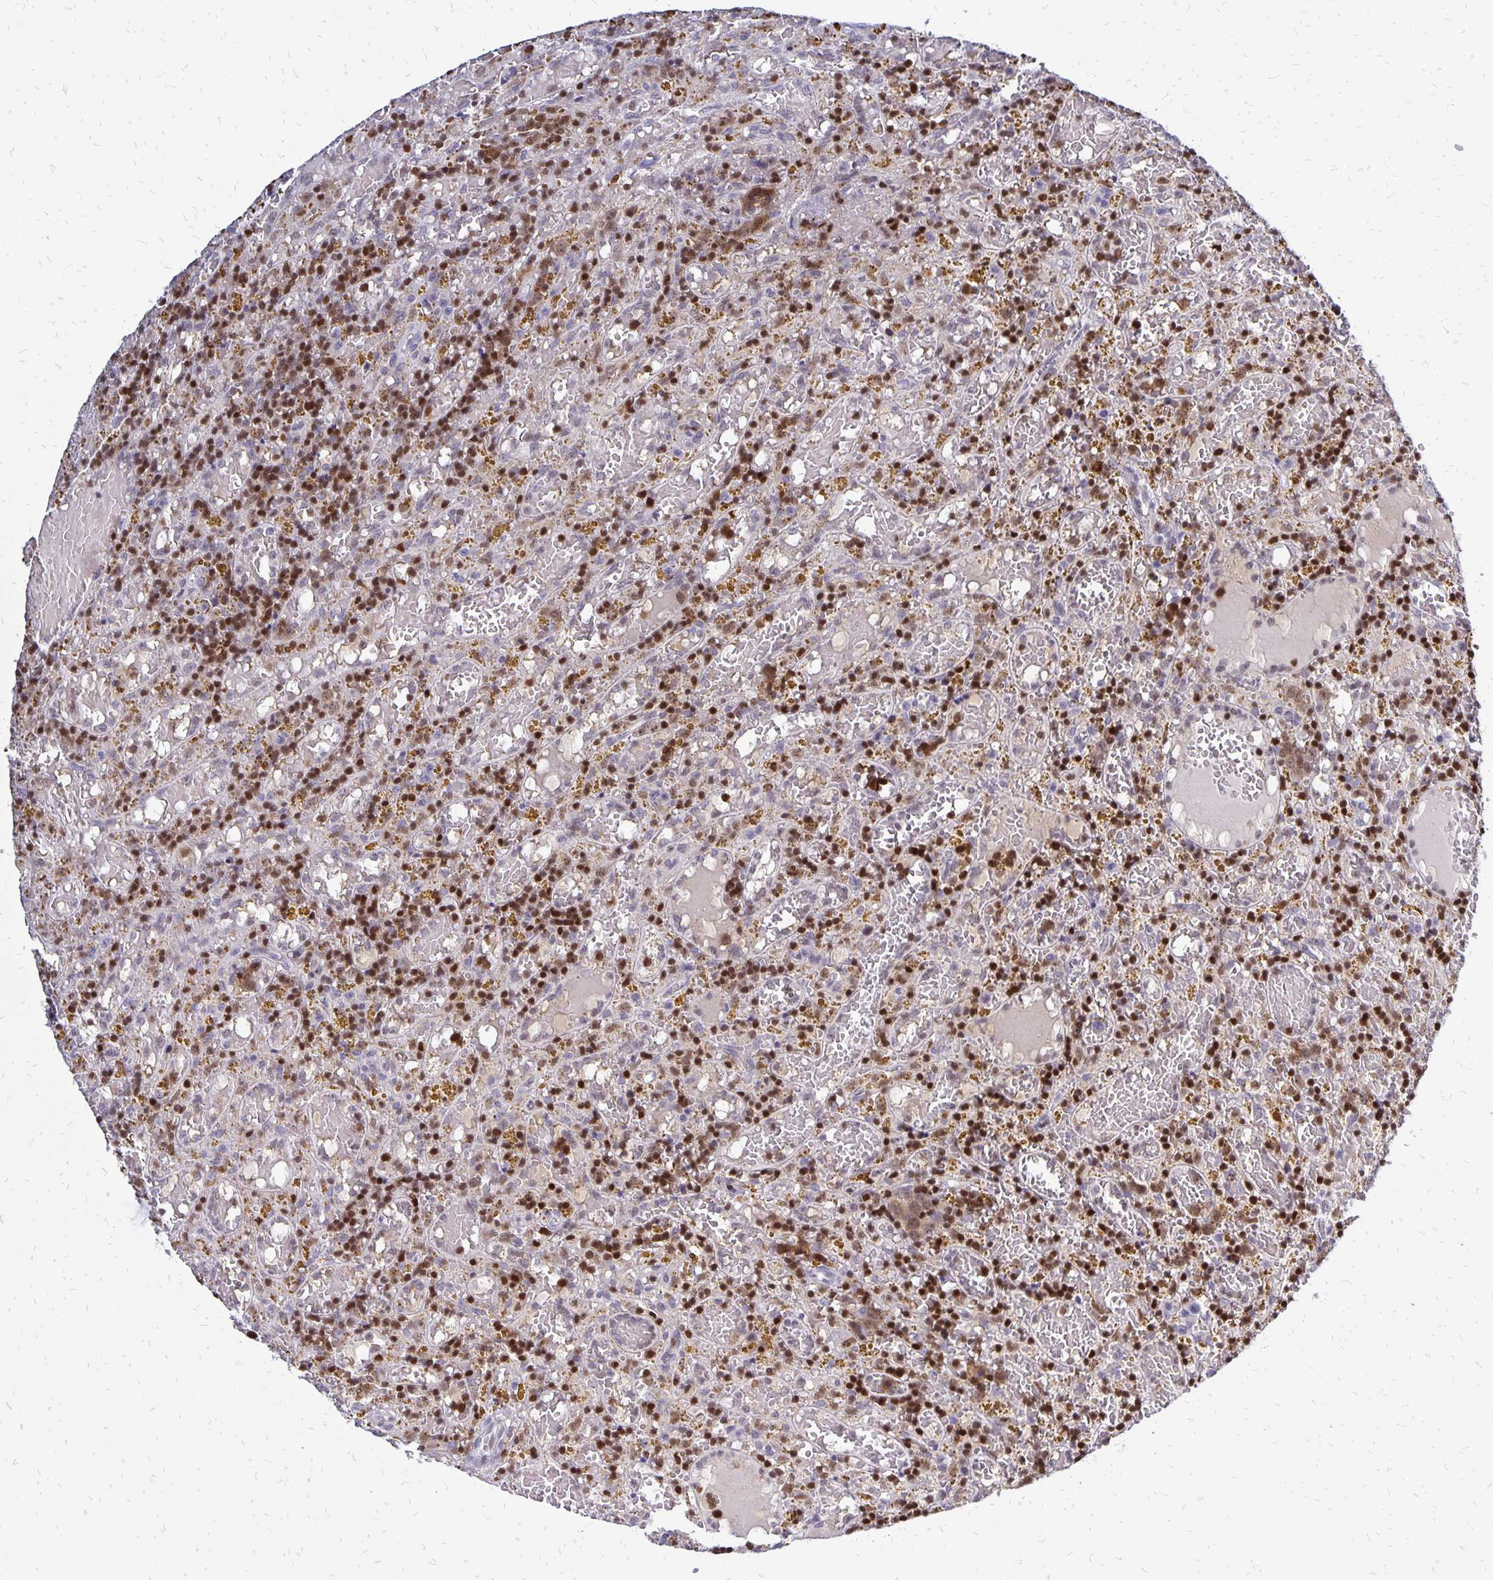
{"staining": {"intensity": "moderate", "quantity": "25%-75%", "location": "nuclear"}, "tissue": "lymphoma", "cell_type": "Tumor cells", "image_type": "cancer", "snomed": [{"axis": "morphology", "description": "Malignant lymphoma, non-Hodgkin's type, Low grade"}, {"axis": "topography", "description": "Spleen"}], "caption": "This is an image of IHC staining of lymphoma, which shows moderate positivity in the nuclear of tumor cells.", "gene": "DCK", "patient": {"sex": "female", "age": 65}}